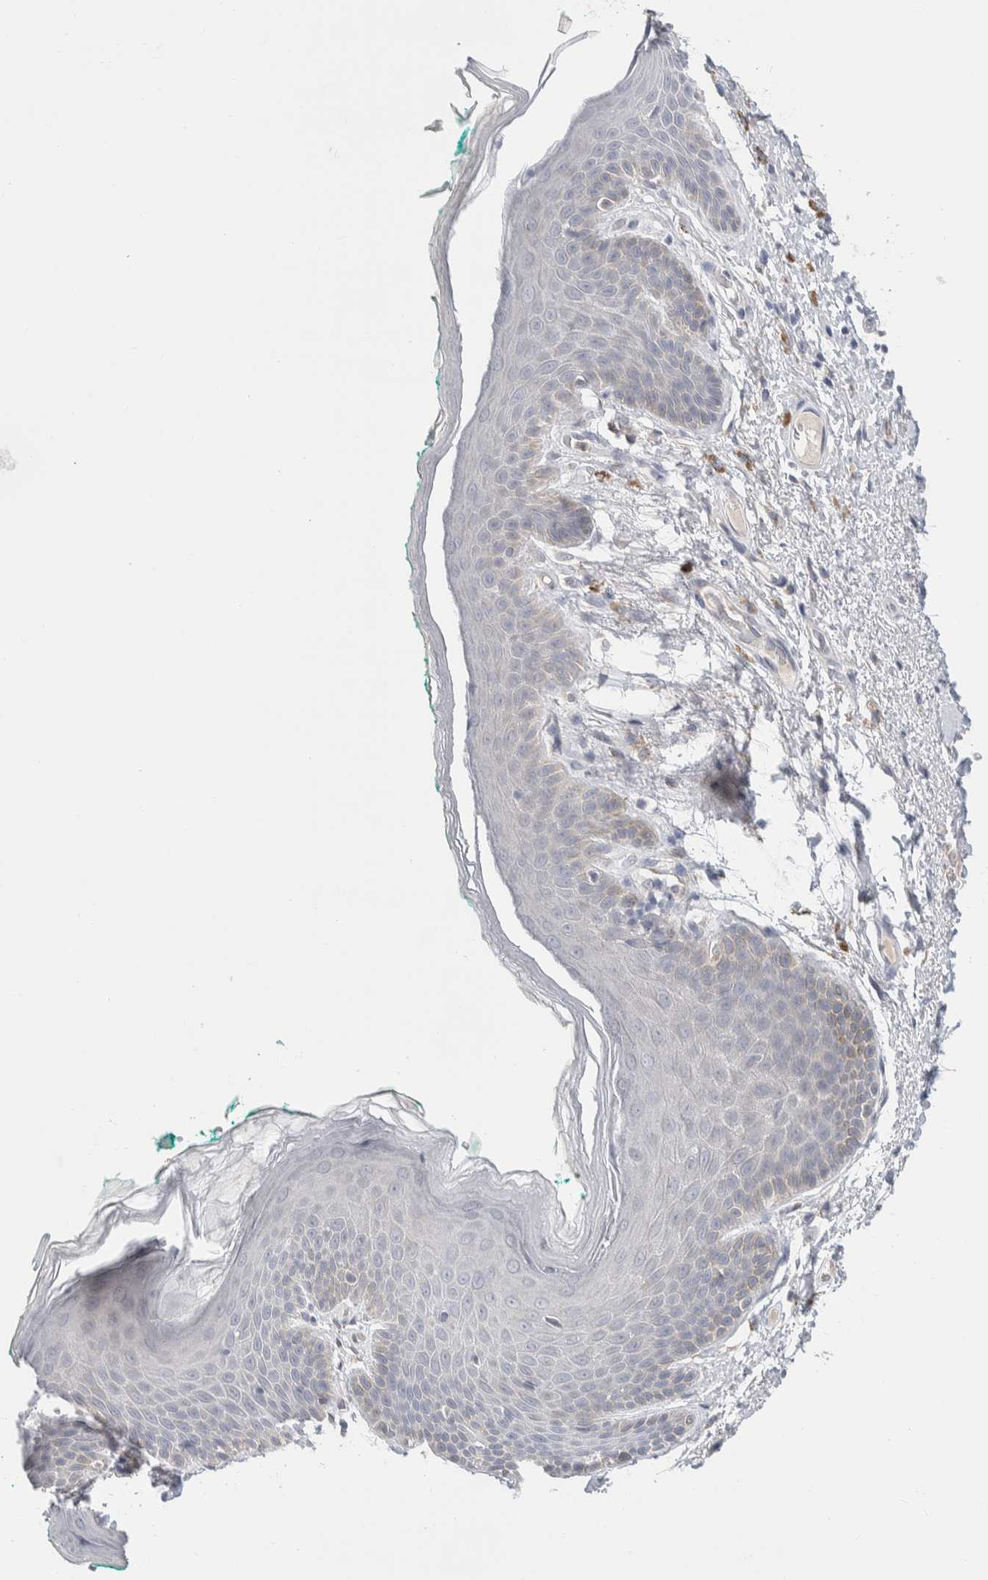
{"staining": {"intensity": "negative", "quantity": "none", "location": "none"}, "tissue": "skin", "cell_type": "Epidermal cells", "image_type": "normal", "snomed": [{"axis": "morphology", "description": "Normal tissue, NOS"}, {"axis": "topography", "description": "Anal"}], "caption": "Protein analysis of benign skin shows no significant positivity in epidermal cells. Nuclei are stained in blue.", "gene": "RUSF1", "patient": {"sex": "male", "age": 74}}